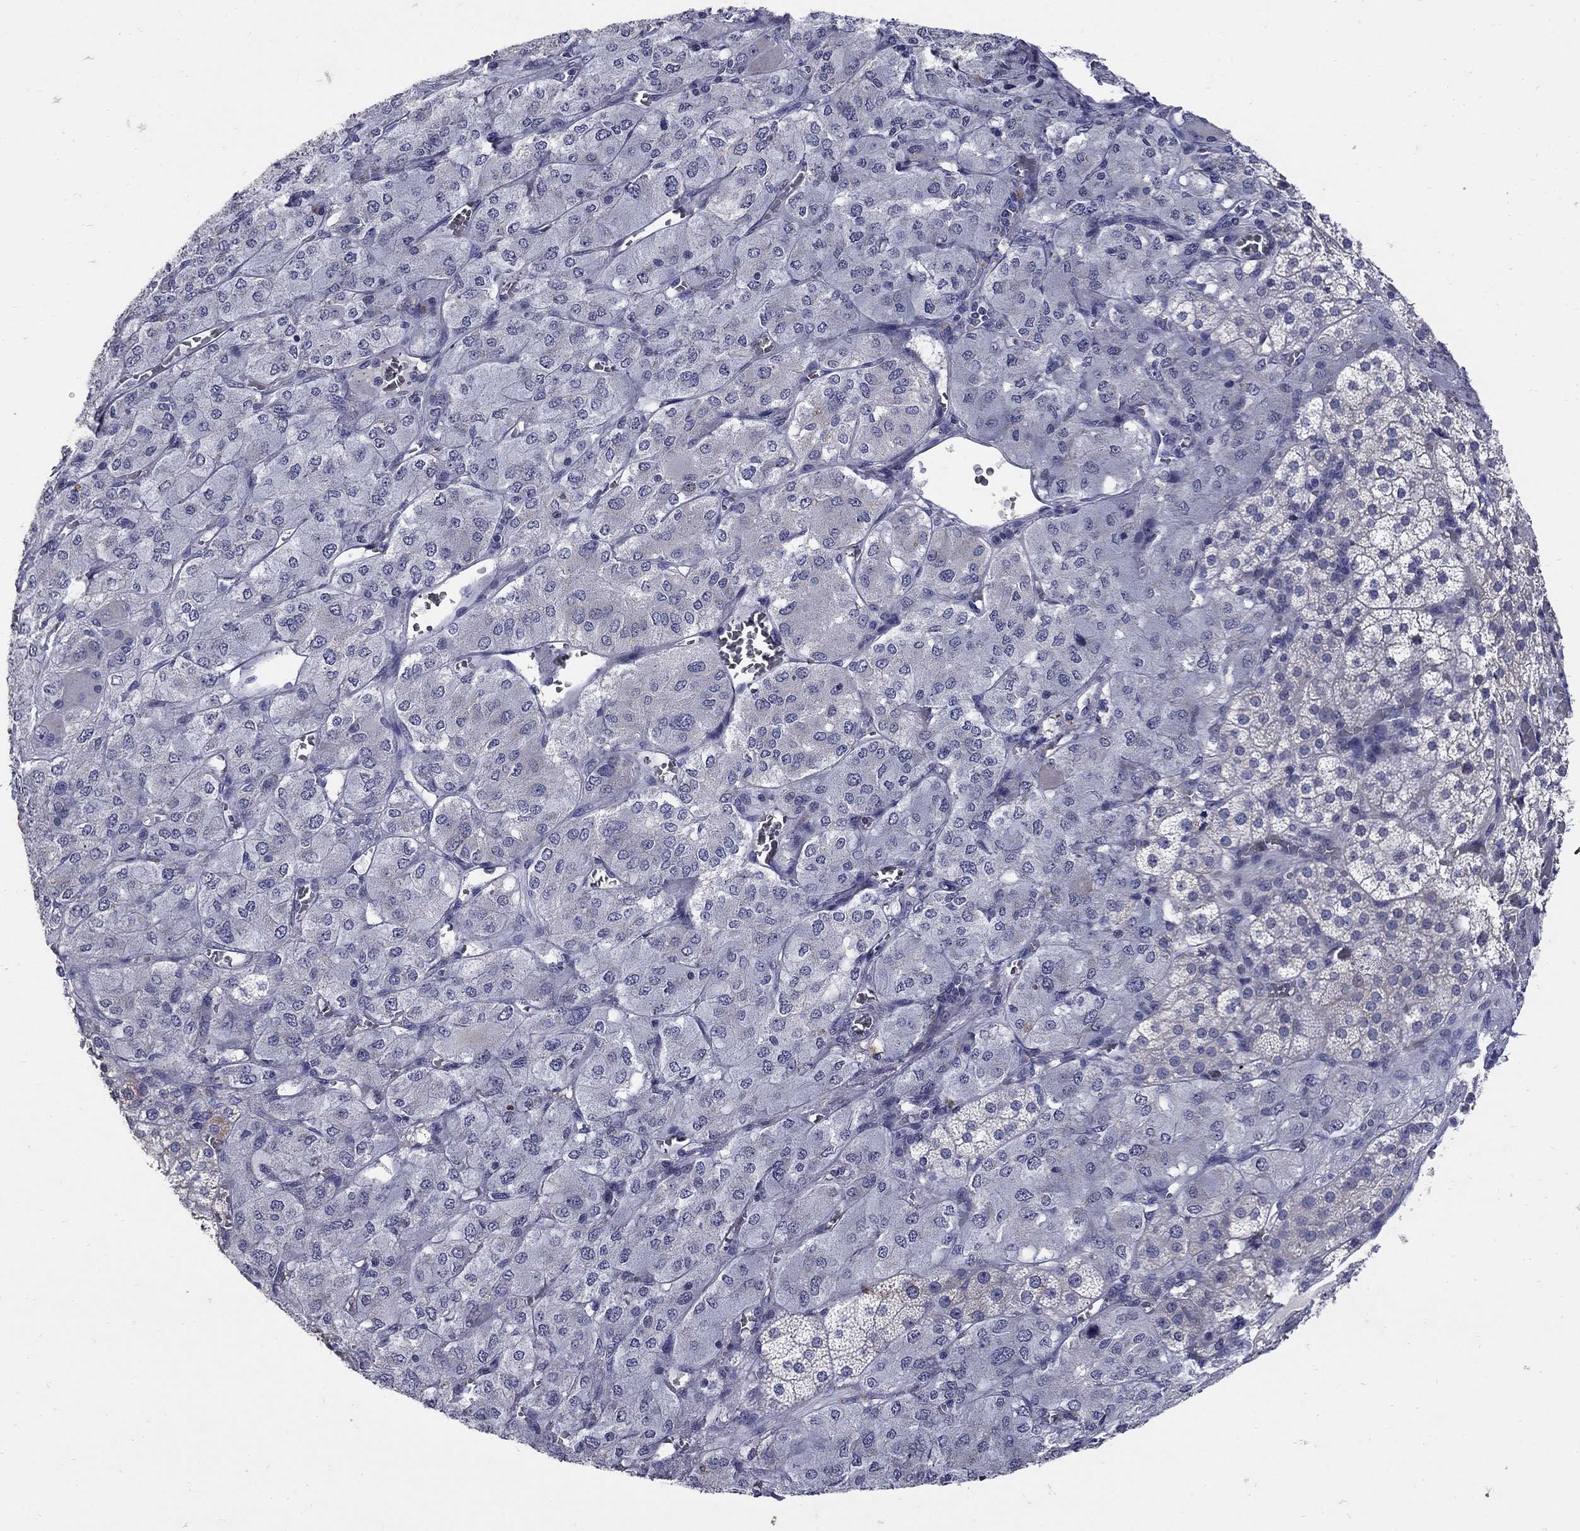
{"staining": {"intensity": "moderate", "quantity": "<25%", "location": "cytoplasmic/membranous"}, "tissue": "adrenal gland", "cell_type": "Glandular cells", "image_type": "normal", "snomed": [{"axis": "morphology", "description": "Normal tissue, NOS"}, {"axis": "topography", "description": "Adrenal gland"}], "caption": "IHC image of normal adrenal gland: human adrenal gland stained using IHC shows low levels of moderate protein expression localized specifically in the cytoplasmic/membranous of glandular cells, appearing as a cytoplasmic/membranous brown color.", "gene": "CETN1", "patient": {"sex": "female", "age": 60}}